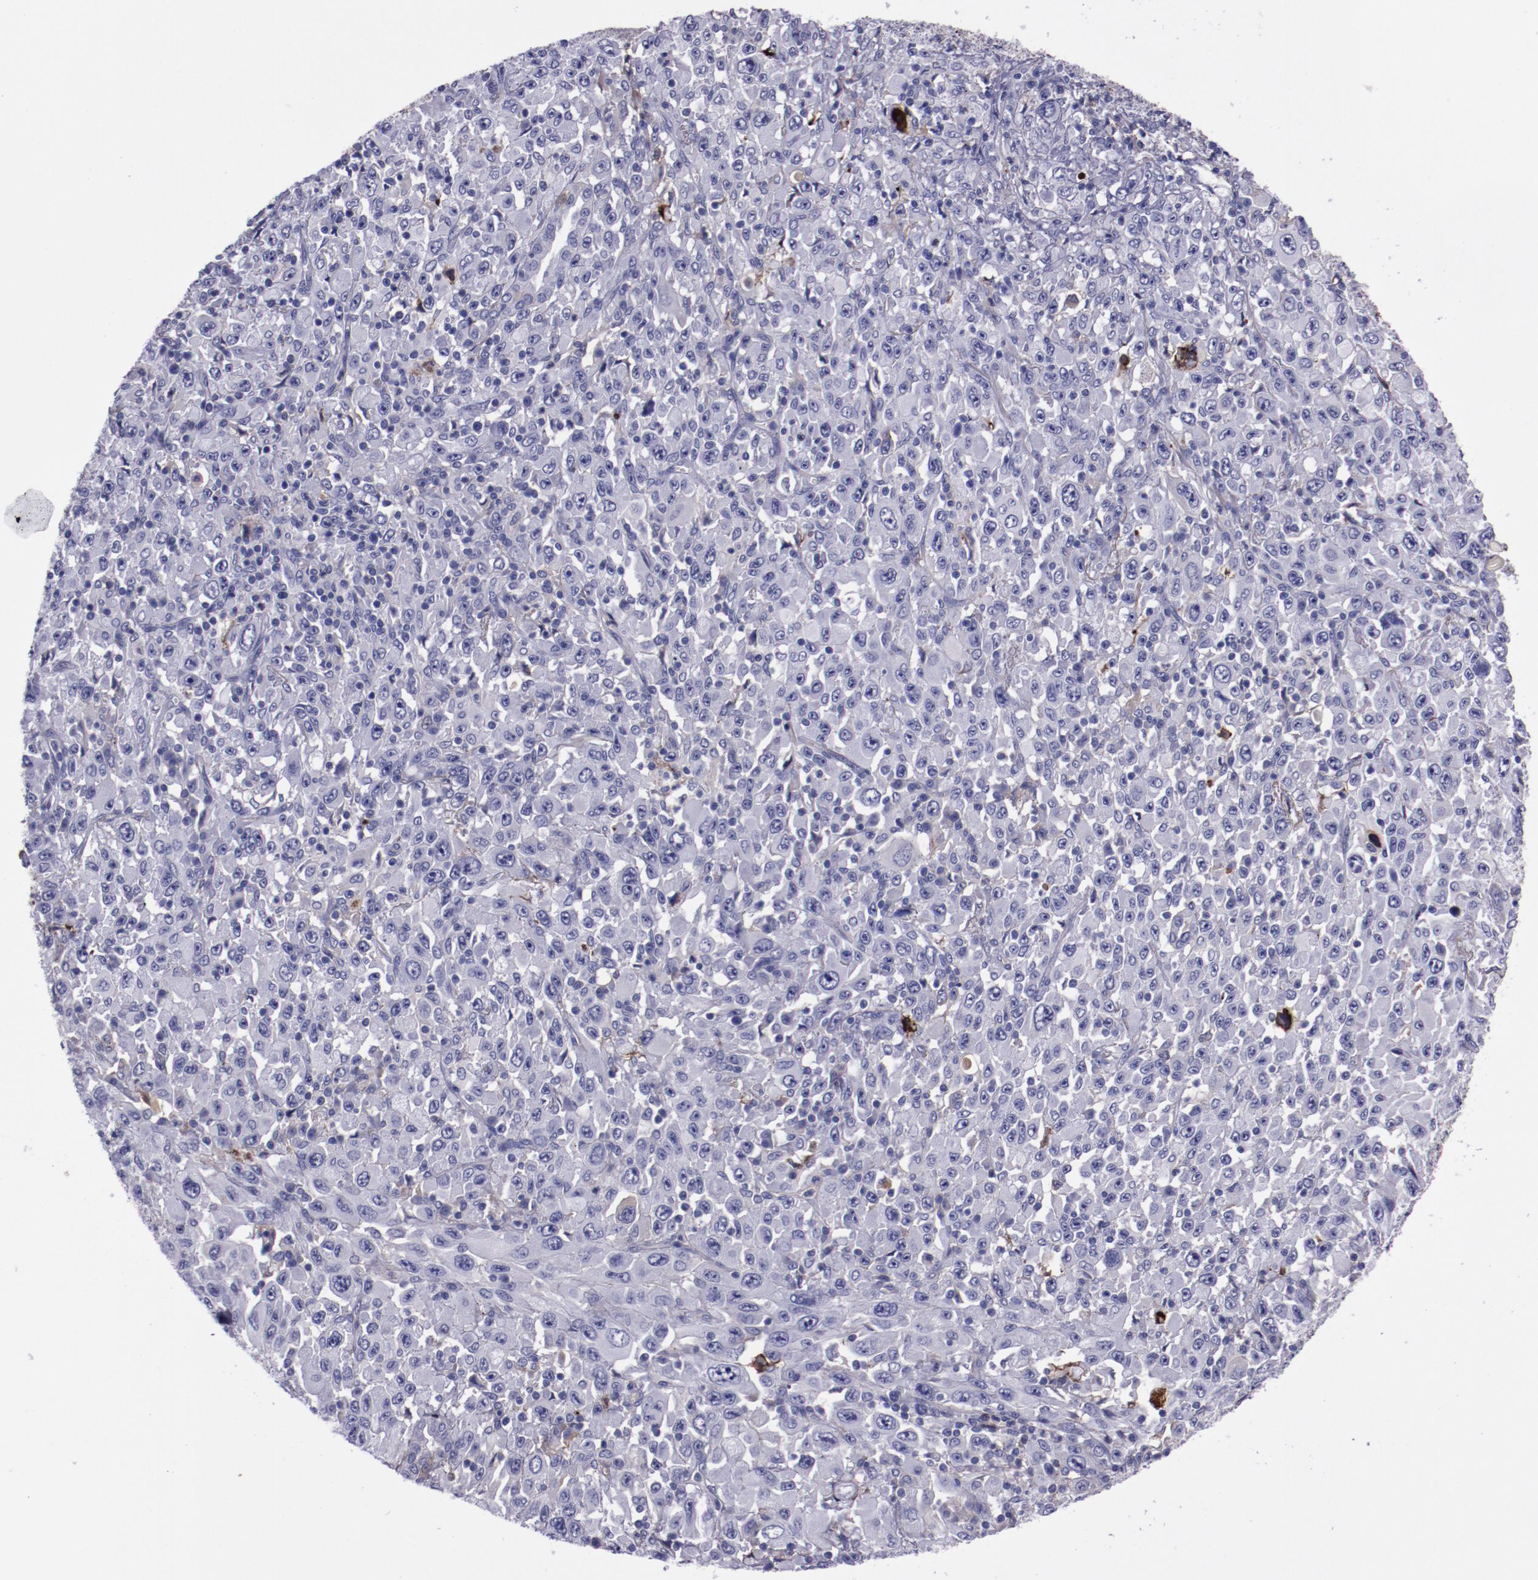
{"staining": {"intensity": "negative", "quantity": "none", "location": "none"}, "tissue": "melanoma", "cell_type": "Tumor cells", "image_type": "cancer", "snomed": [{"axis": "morphology", "description": "Malignant melanoma, Metastatic site"}, {"axis": "topography", "description": "Skin"}], "caption": "Immunohistochemistry (IHC) histopathology image of melanoma stained for a protein (brown), which demonstrates no staining in tumor cells.", "gene": "APOH", "patient": {"sex": "female", "age": 56}}